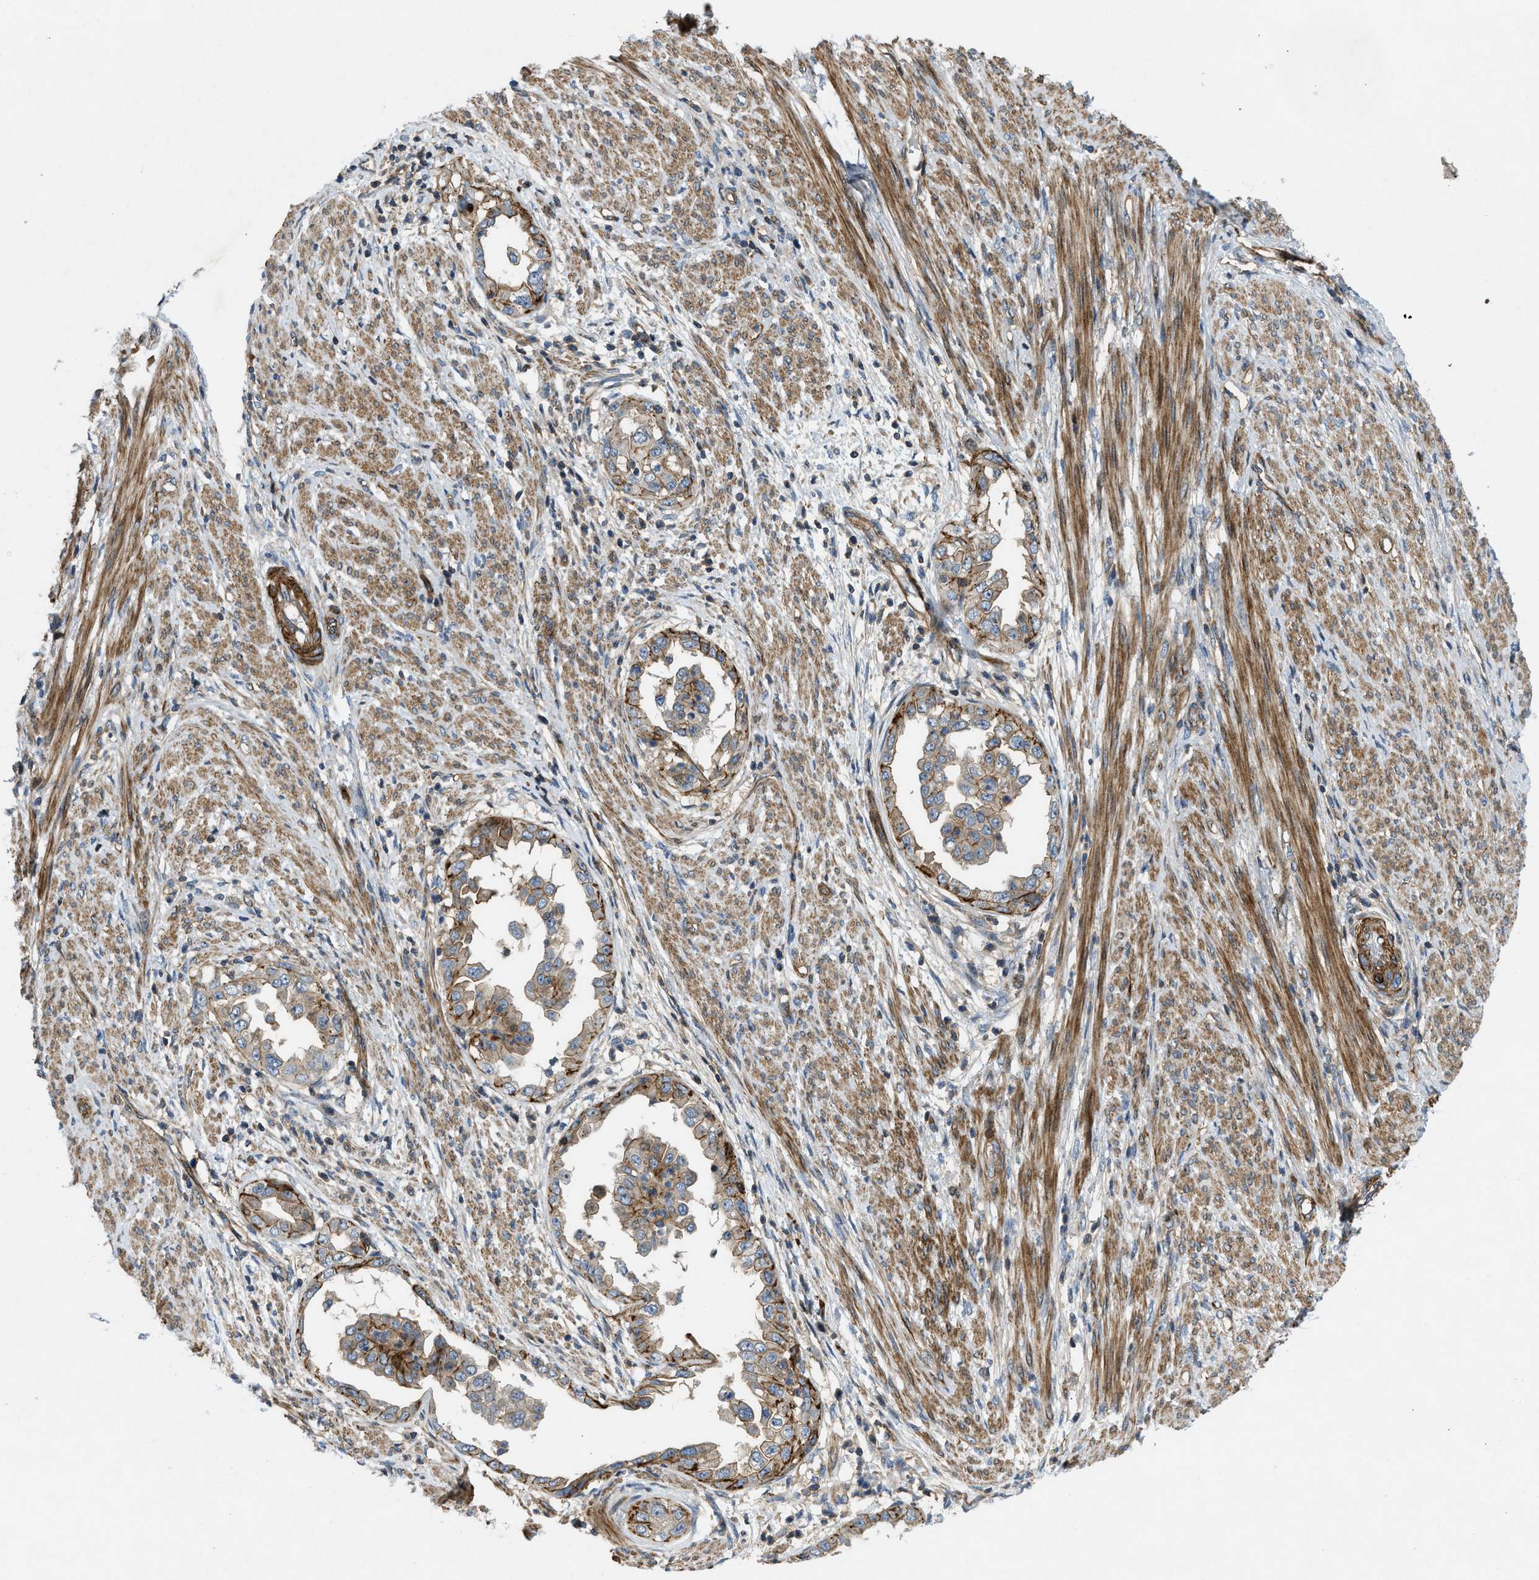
{"staining": {"intensity": "moderate", "quantity": ">75%", "location": "cytoplasmic/membranous"}, "tissue": "endometrial cancer", "cell_type": "Tumor cells", "image_type": "cancer", "snomed": [{"axis": "morphology", "description": "Adenocarcinoma, NOS"}, {"axis": "topography", "description": "Endometrium"}], "caption": "Tumor cells show medium levels of moderate cytoplasmic/membranous positivity in about >75% of cells in human endometrial adenocarcinoma.", "gene": "NYNRIN", "patient": {"sex": "female", "age": 85}}